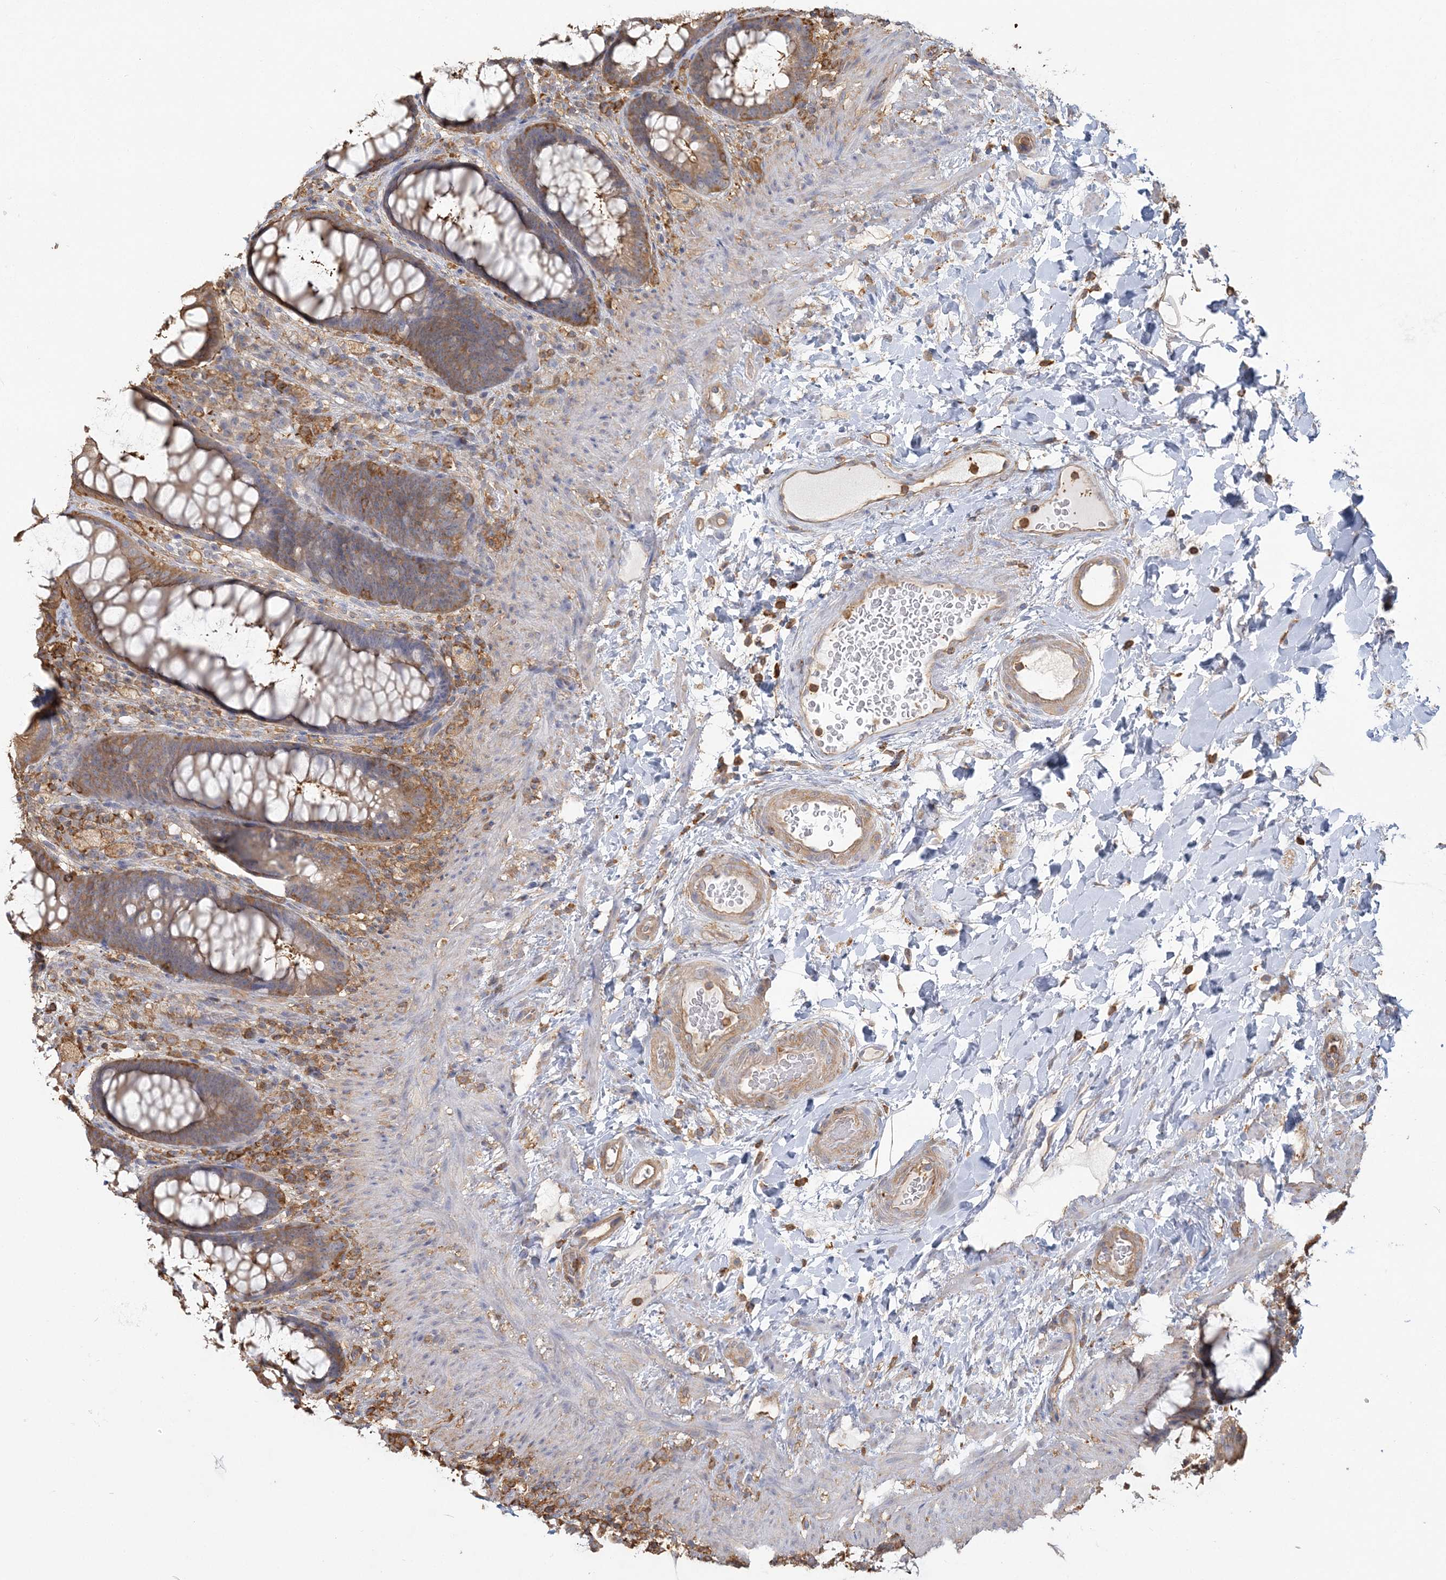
{"staining": {"intensity": "moderate", "quantity": ">75%", "location": "cytoplasmic/membranous"}, "tissue": "rectum", "cell_type": "Glandular cells", "image_type": "normal", "snomed": [{"axis": "morphology", "description": "Normal tissue, NOS"}, {"axis": "topography", "description": "Rectum"}], "caption": "Protein expression by IHC demonstrates moderate cytoplasmic/membranous expression in approximately >75% of glandular cells in unremarkable rectum.", "gene": "ANKS1A", "patient": {"sex": "female", "age": 46}}